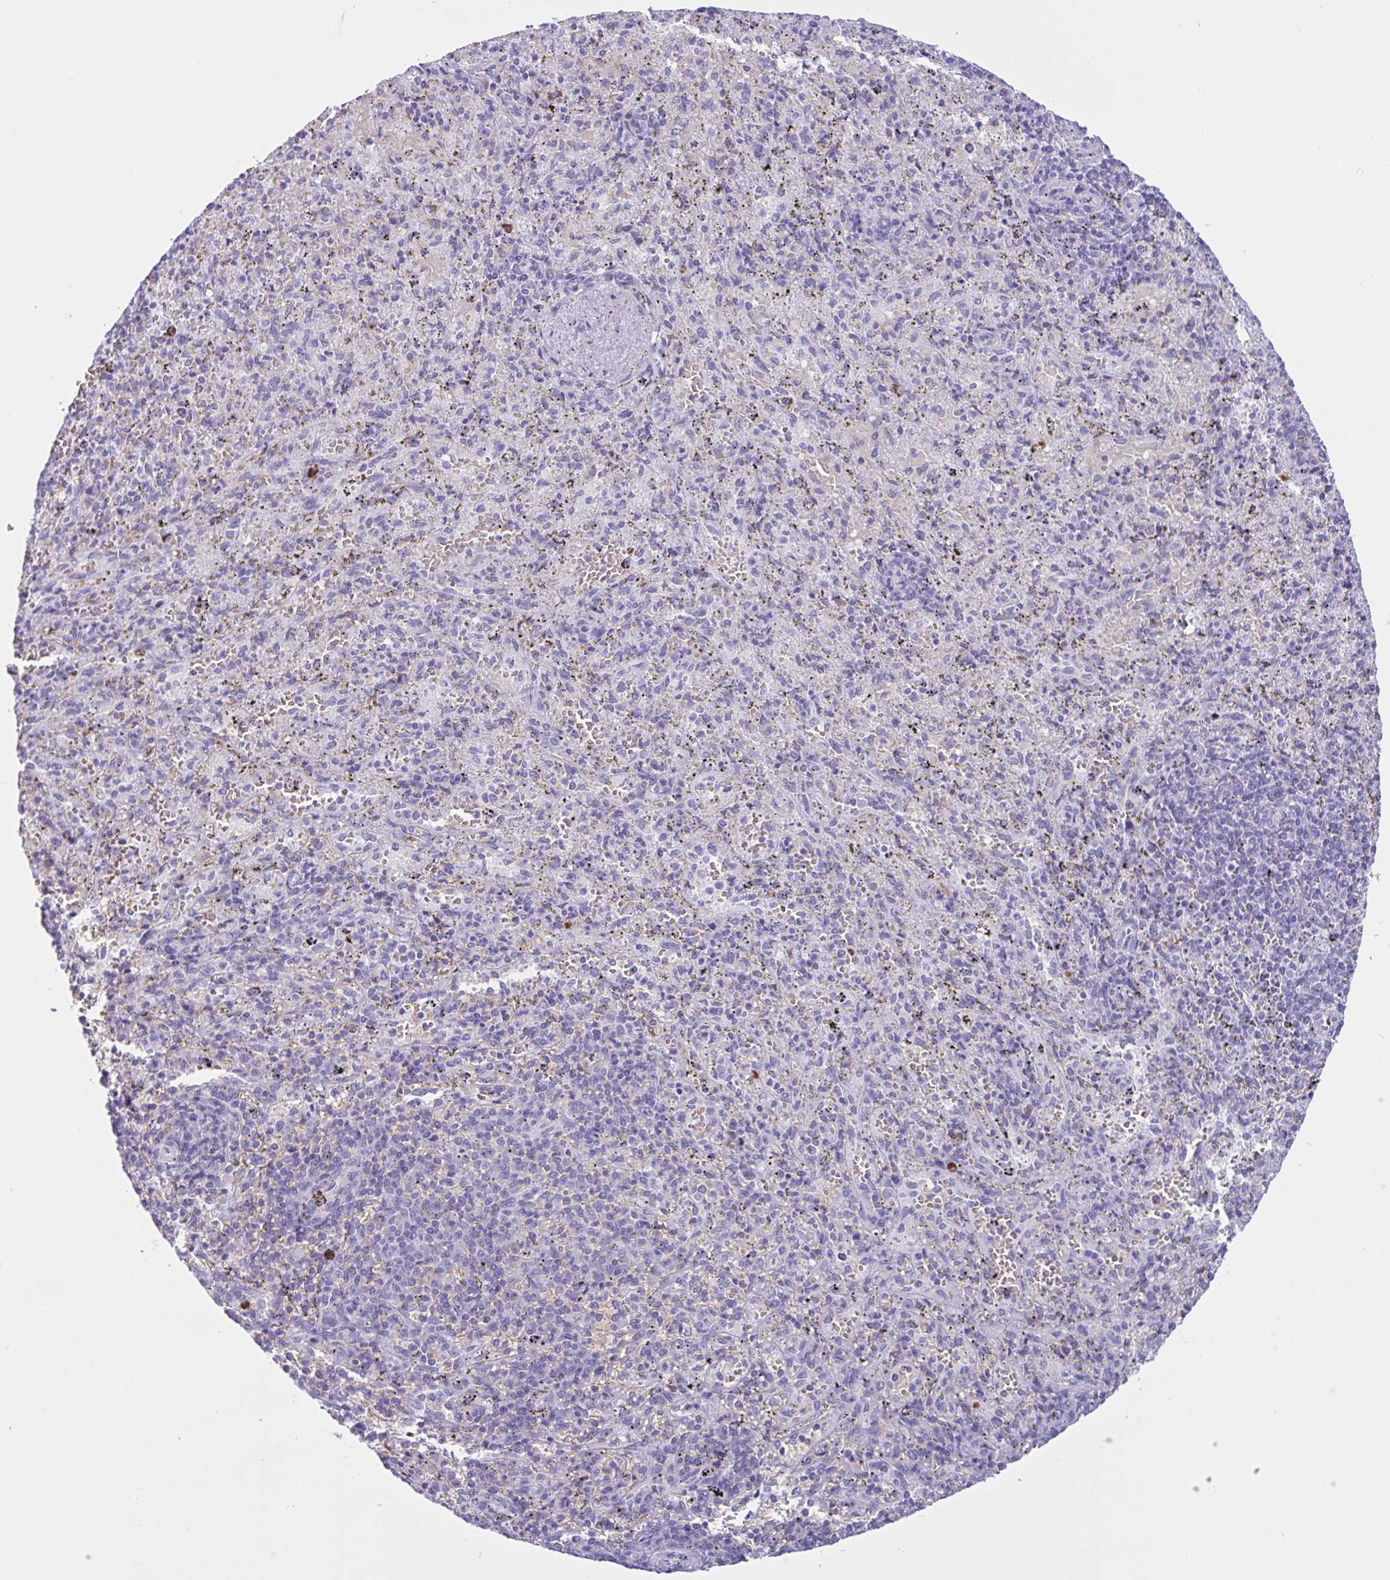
{"staining": {"intensity": "negative", "quantity": "none", "location": "none"}, "tissue": "spleen", "cell_type": "Cells in red pulp", "image_type": "normal", "snomed": [{"axis": "morphology", "description": "Normal tissue, NOS"}, {"axis": "topography", "description": "Spleen"}], "caption": "Protein analysis of normal spleen displays no significant positivity in cells in red pulp.", "gene": "SLC2A1", "patient": {"sex": "male", "age": 57}}